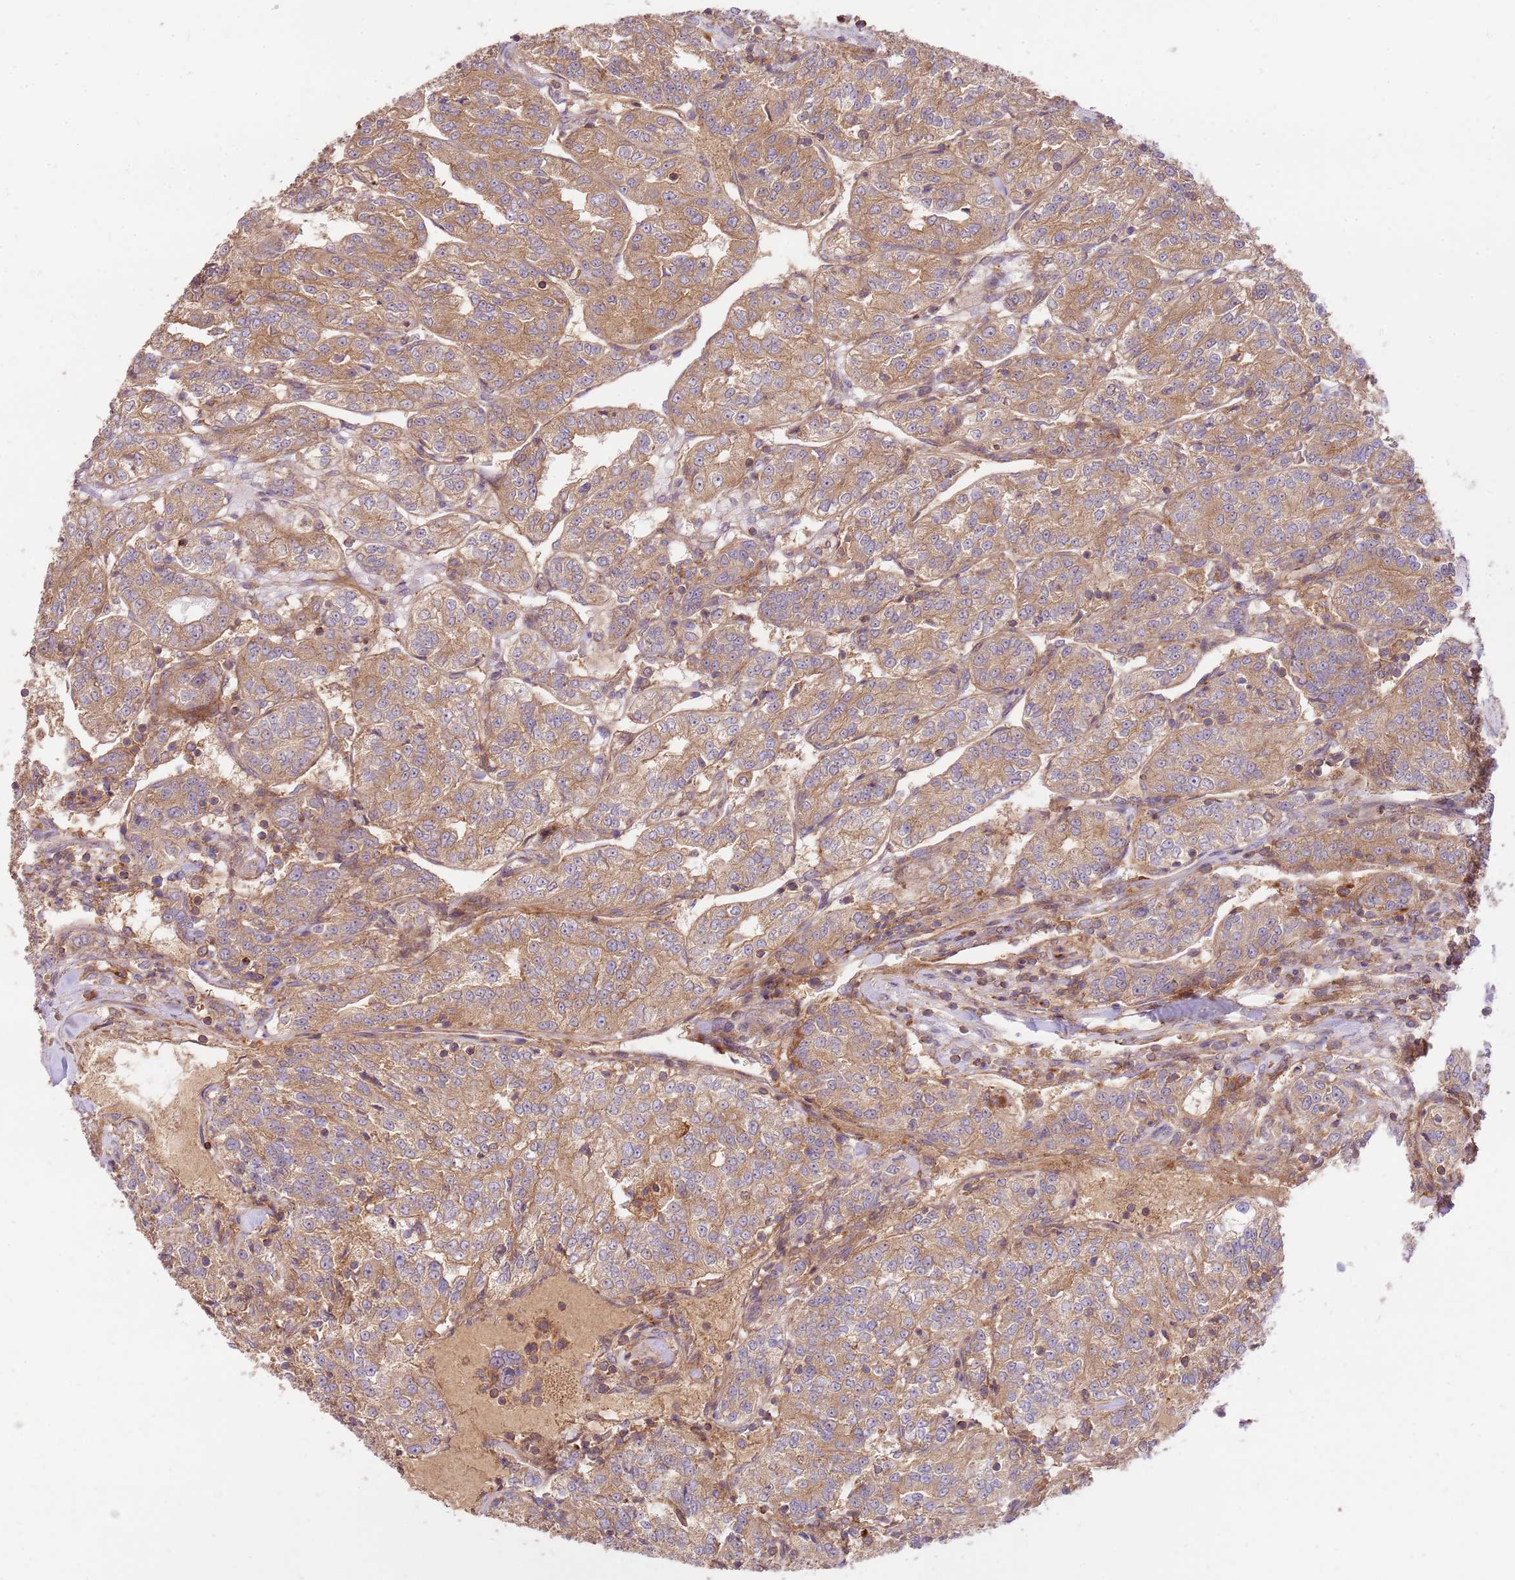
{"staining": {"intensity": "moderate", "quantity": ">75%", "location": "cytoplasmic/membranous"}, "tissue": "renal cancer", "cell_type": "Tumor cells", "image_type": "cancer", "snomed": [{"axis": "morphology", "description": "Adenocarcinoma, NOS"}, {"axis": "topography", "description": "Kidney"}], "caption": "Protein expression analysis of human renal cancer reveals moderate cytoplasmic/membranous positivity in about >75% of tumor cells. (IHC, brightfield microscopy, high magnification).", "gene": "GAREM1", "patient": {"sex": "female", "age": 63}}